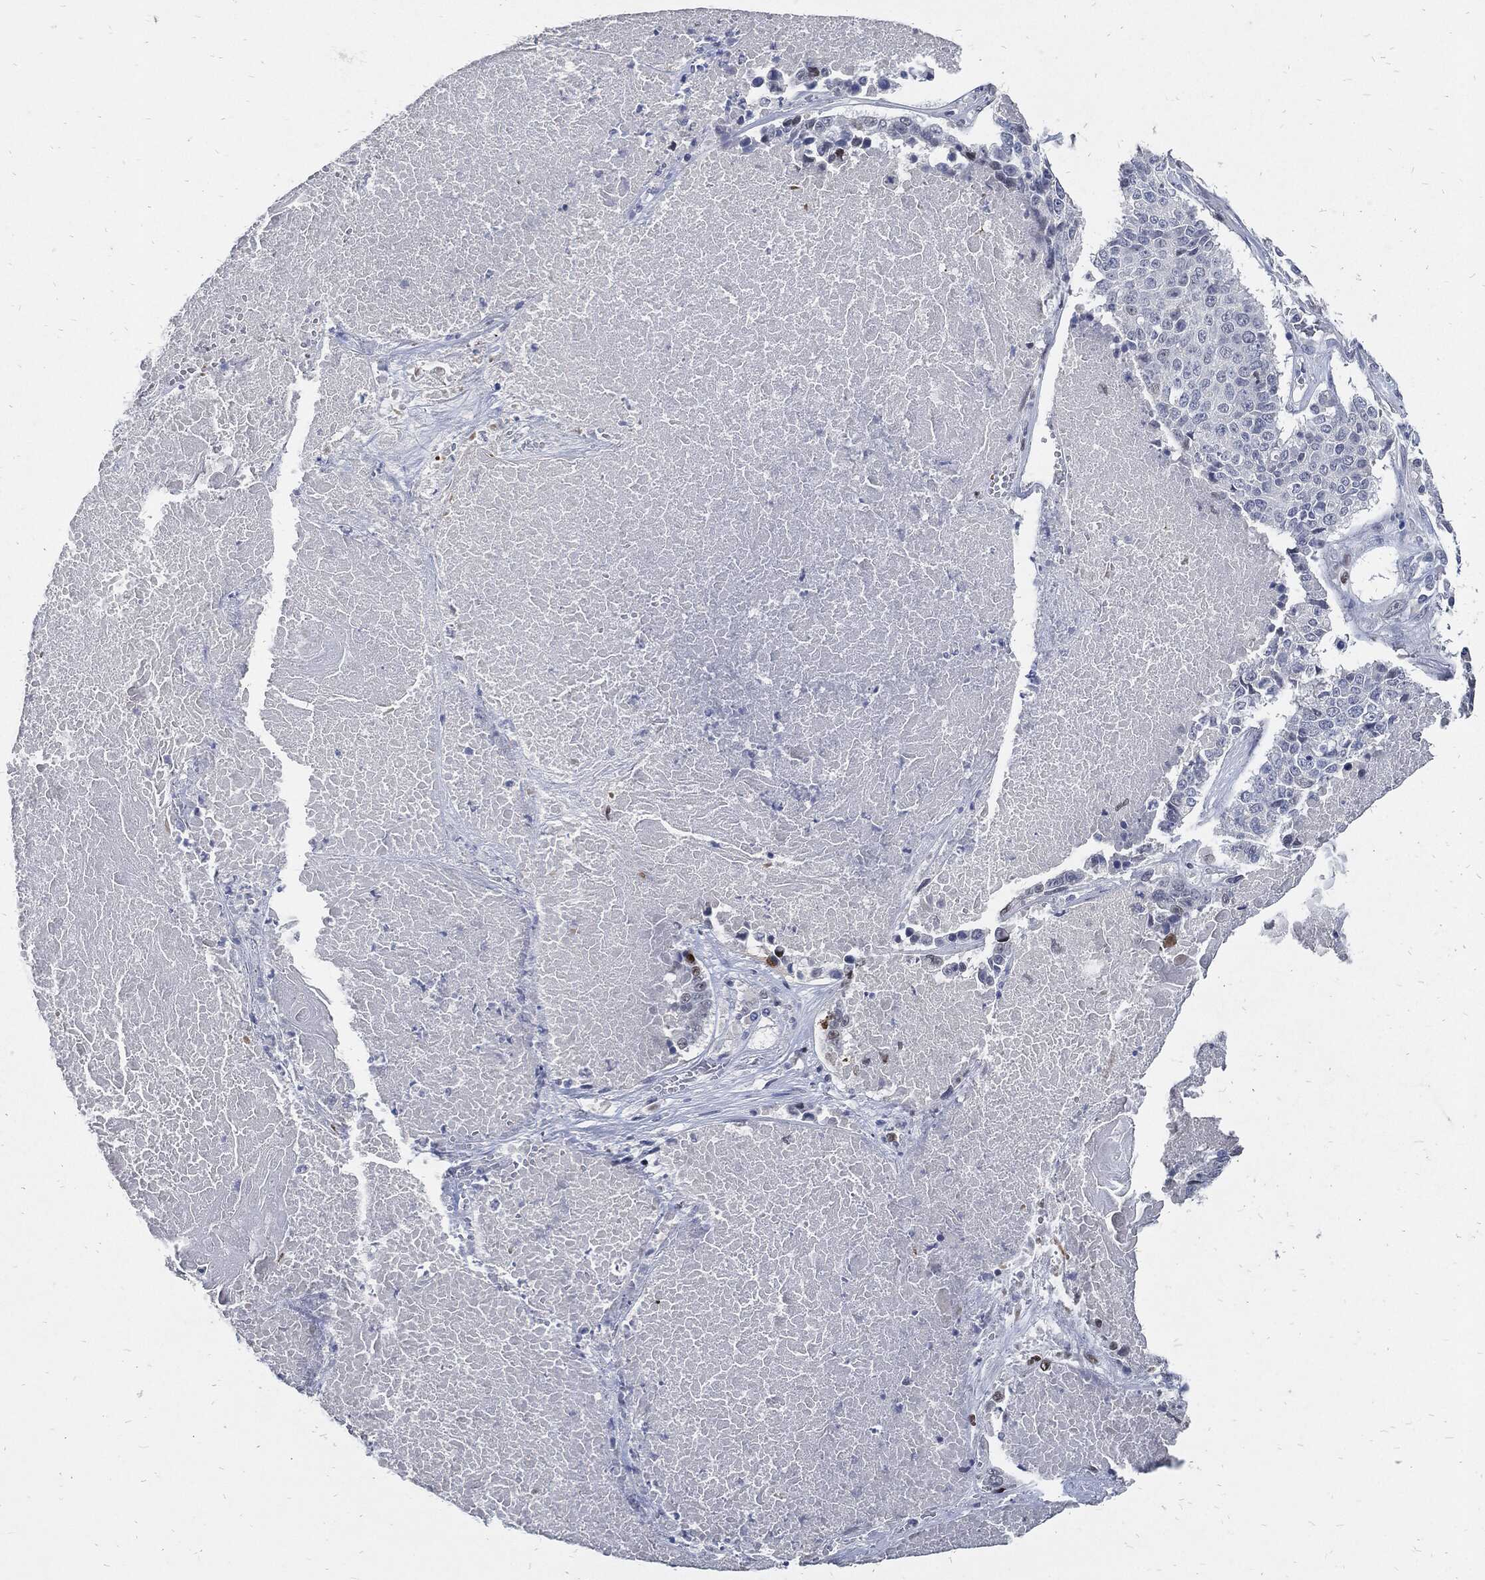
{"staining": {"intensity": "moderate", "quantity": "<25%", "location": "nuclear"}, "tissue": "lung cancer", "cell_type": "Tumor cells", "image_type": "cancer", "snomed": [{"axis": "morphology", "description": "Squamous cell carcinoma, NOS"}, {"axis": "topography", "description": "Lung"}], "caption": "About <25% of tumor cells in human squamous cell carcinoma (lung) reveal moderate nuclear protein positivity as visualized by brown immunohistochemical staining.", "gene": "JUN", "patient": {"sex": "male", "age": 64}}